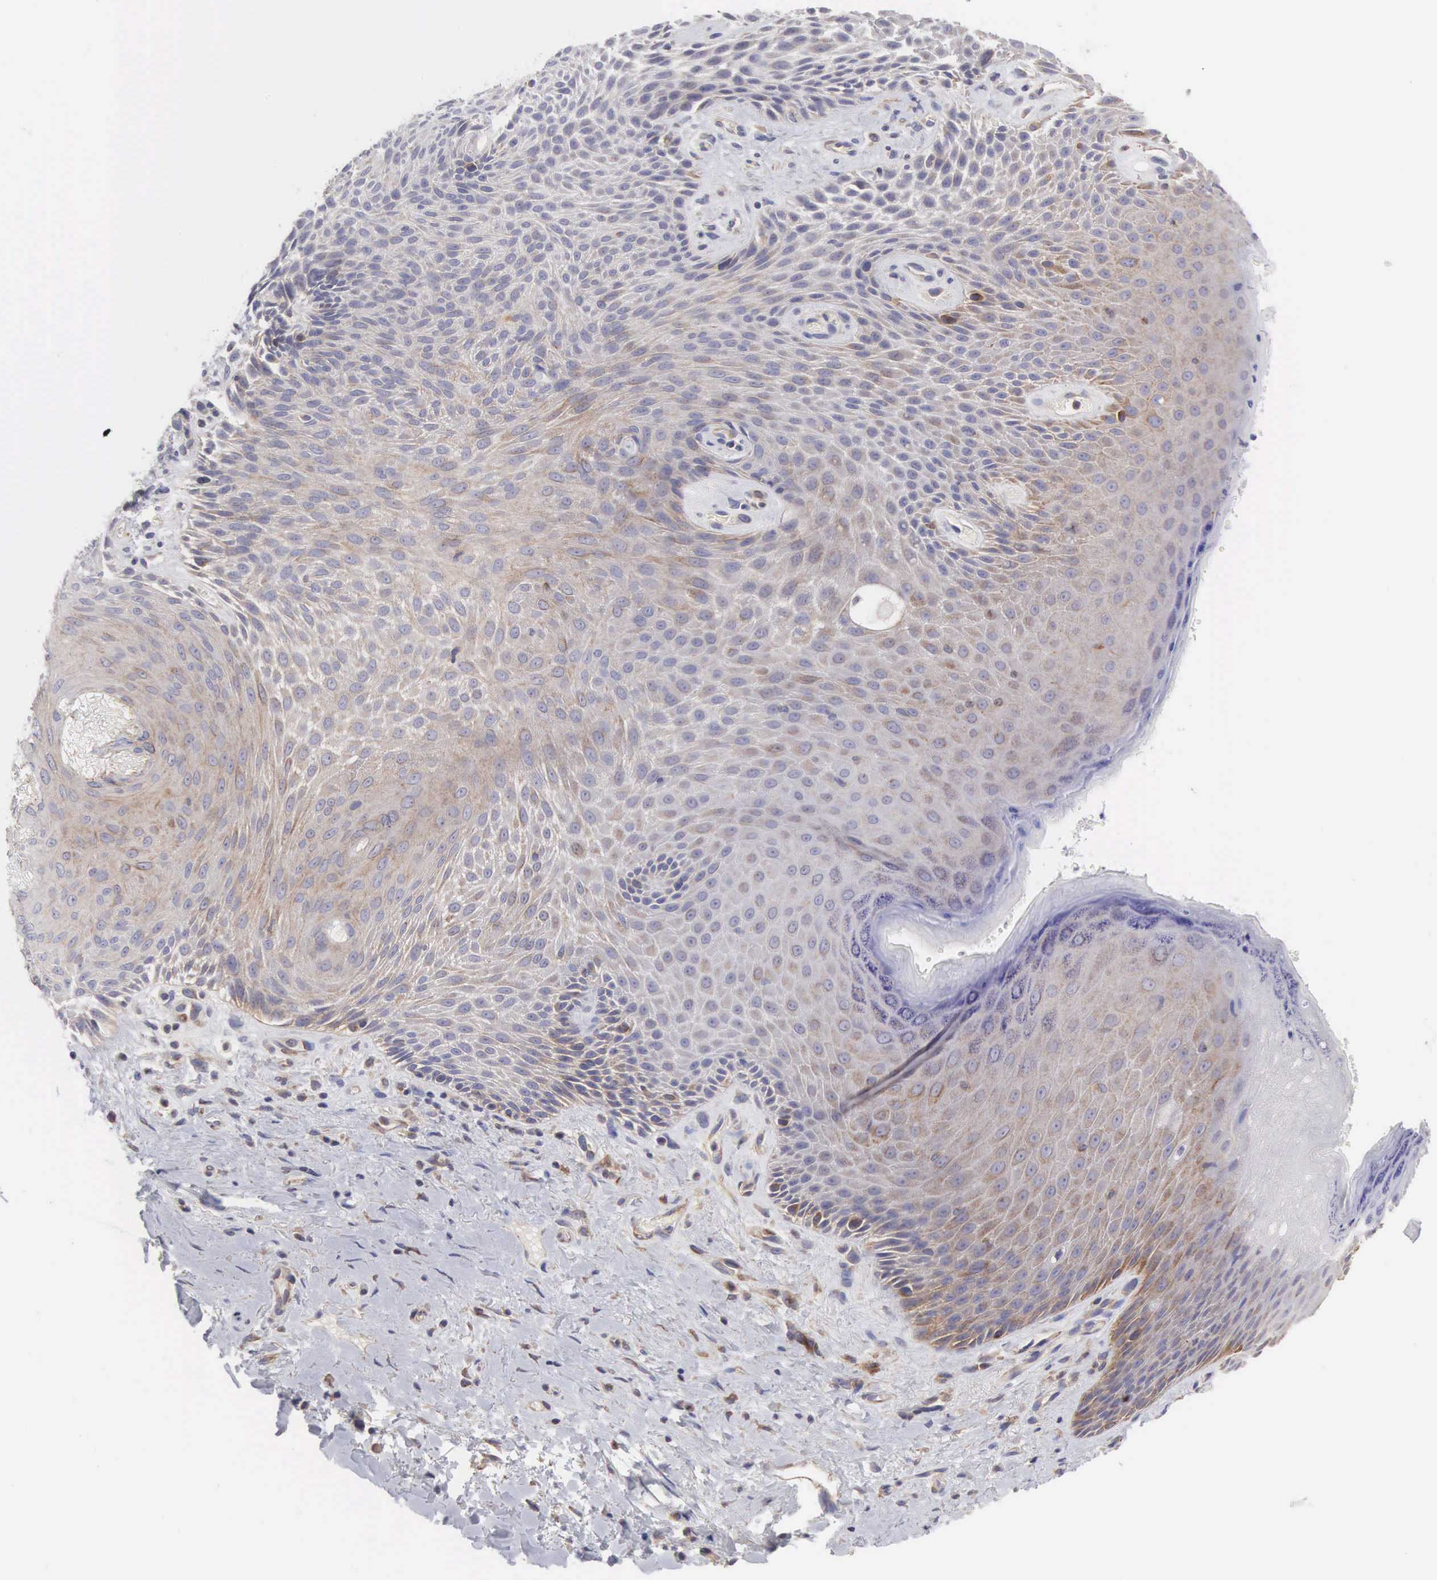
{"staining": {"intensity": "weak", "quantity": "<25%", "location": "cytoplasmic/membranous"}, "tissue": "skin", "cell_type": "Epidermal cells", "image_type": "normal", "snomed": [{"axis": "morphology", "description": "Normal tissue, NOS"}, {"axis": "topography", "description": "Anal"}], "caption": "Human skin stained for a protein using immunohistochemistry (IHC) demonstrates no positivity in epidermal cells.", "gene": "SLITRK4", "patient": {"sex": "male", "age": 78}}